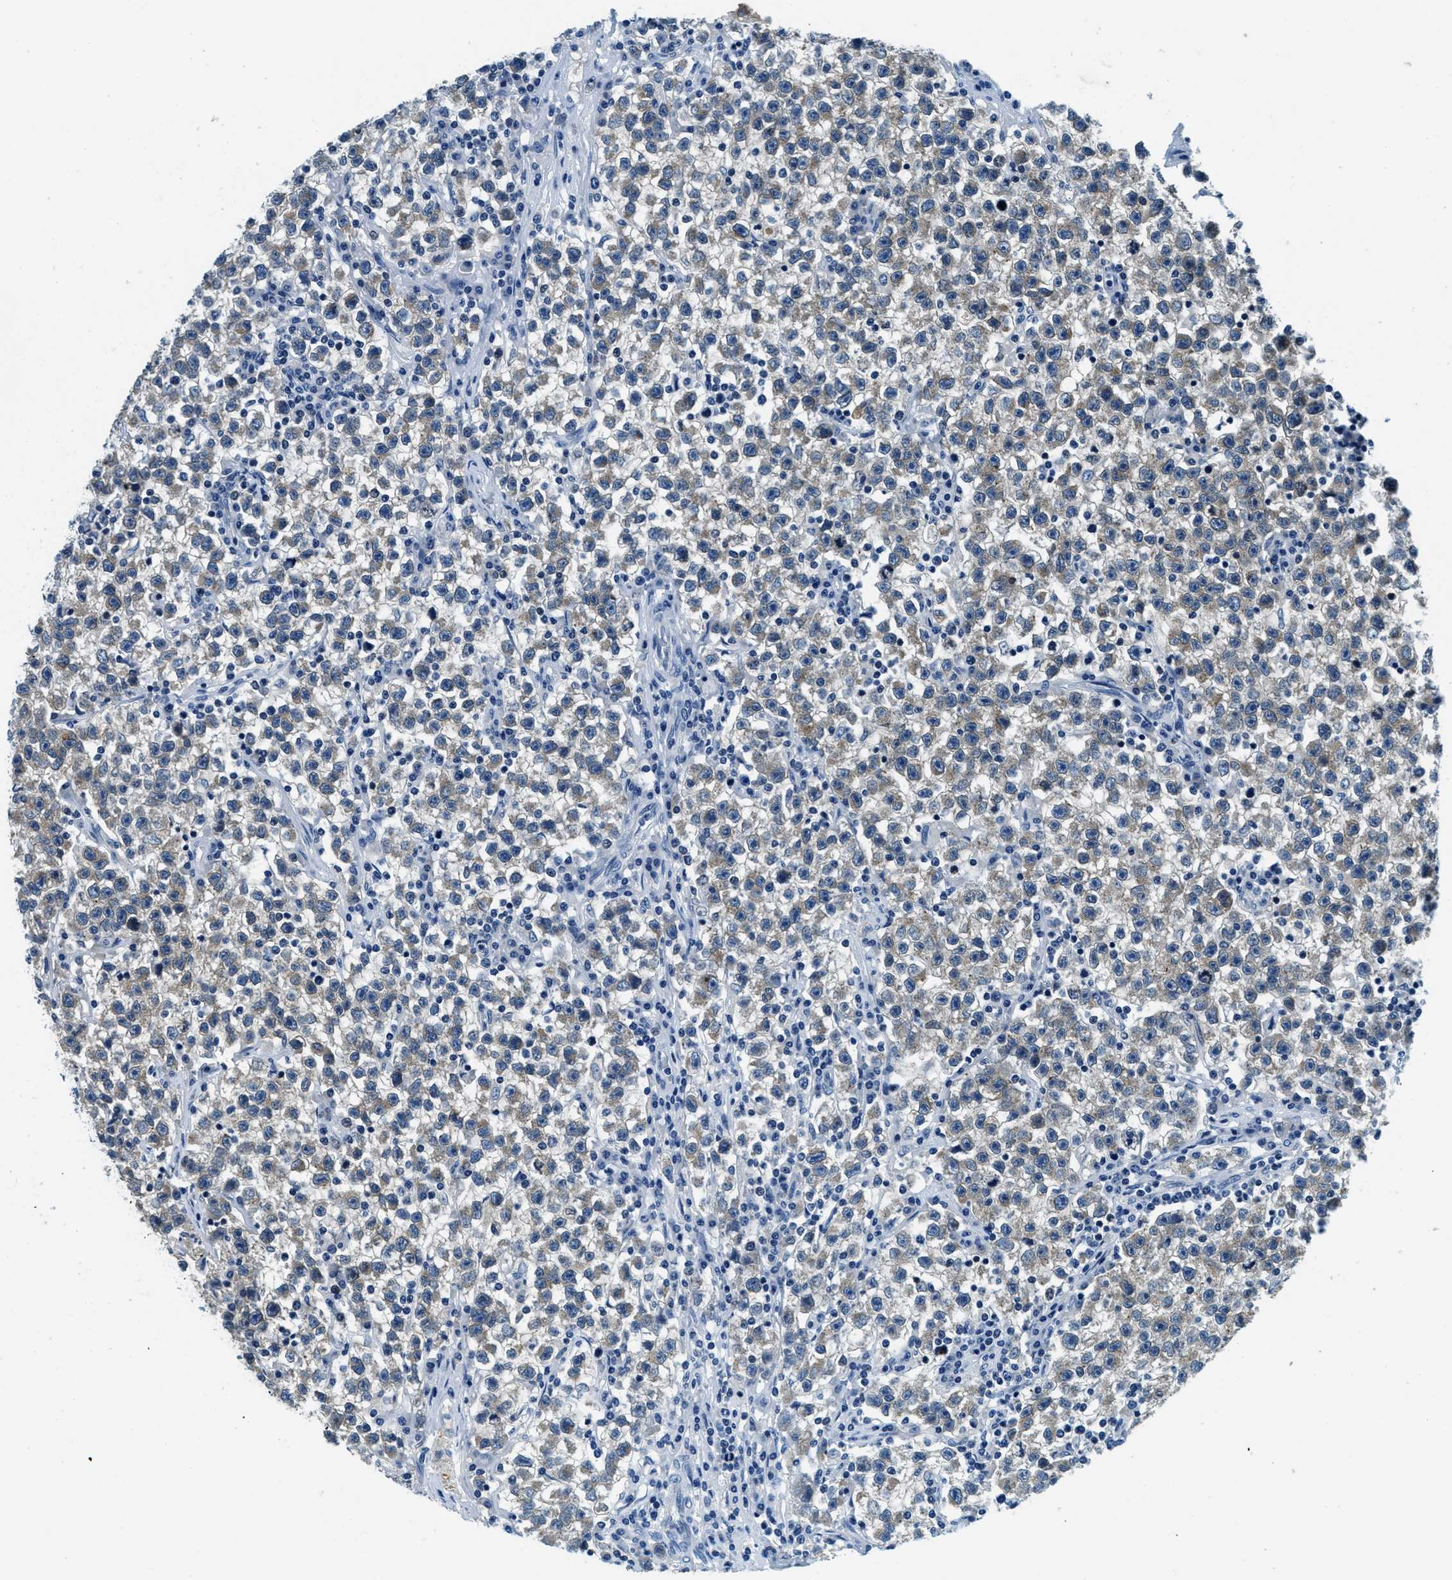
{"staining": {"intensity": "weak", "quantity": ">75%", "location": "cytoplasmic/membranous"}, "tissue": "testis cancer", "cell_type": "Tumor cells", "image_type": "cancer", "snomed": [{"axis": "morphology", "description": "Seminoma, NOS"}, {"axis": "topography", "description": "Testis"}], "caption": "Immunohistochemistry of testis seminoma demonstrates low levels of weak cytoplasmic/membranous positivity in about >75% of tumor cells.", "gene": "UBAC2", "patient": {"sex": "male", "age": 22}}